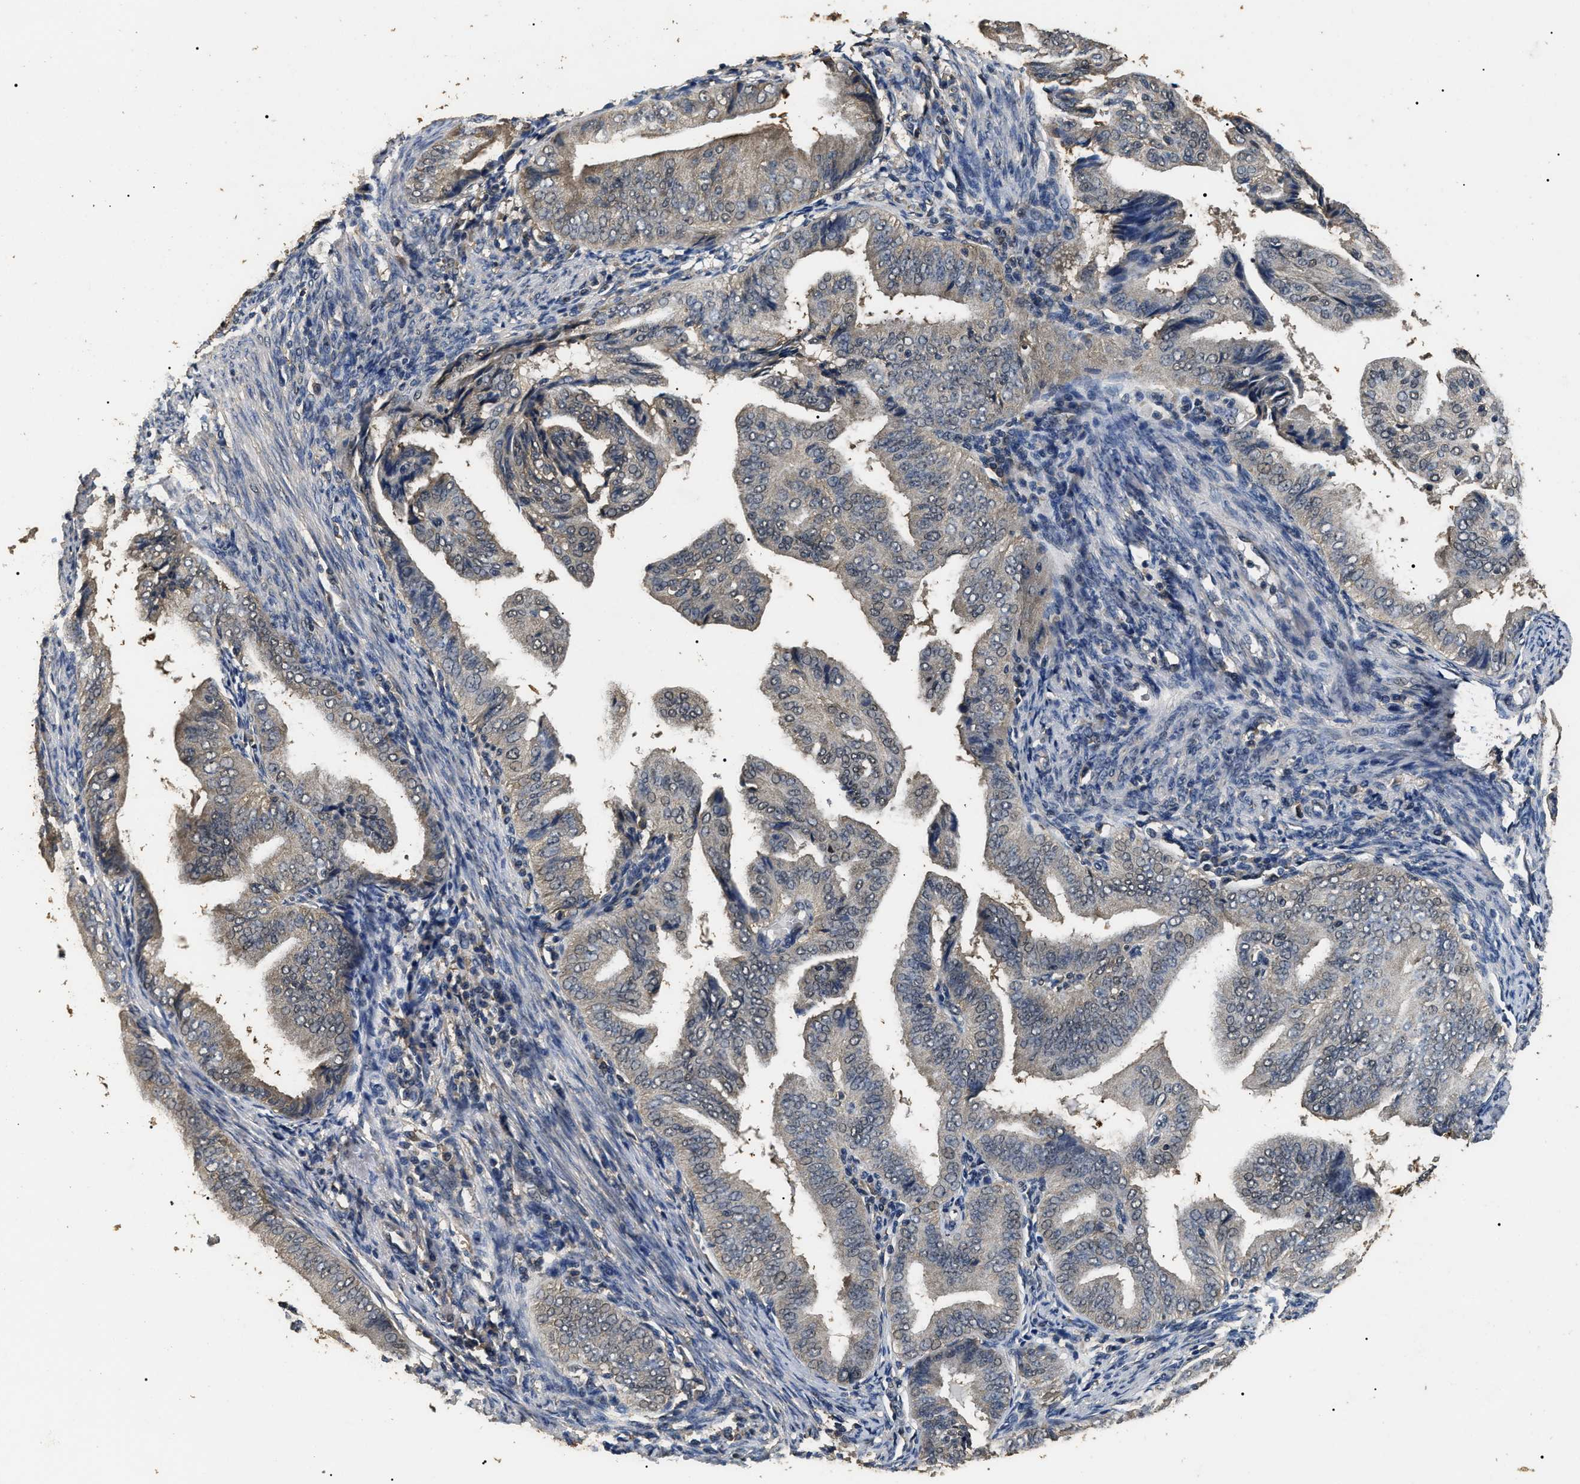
{"staining": {"intensity": "weak", "quantity": "<25%", "location": "cytoplasmic/membranous"}, "tissue": "endometrial cancer", "cell_type": "Tumor cells", "image_type": "cancer", "snomed": [{"axis": "morphology", "description": "Adenocarcinoma, NOS"}, {"axis": "topography", "description": "Endometrium"}], "caption": "A high-resolution histopathology image shows immunohistochemistry staining of endometrial cancer, which demonstrates no significant staining in tumor cells.", "gene": "PSMD8", "patient": {"sex": "female", "age": 58}}